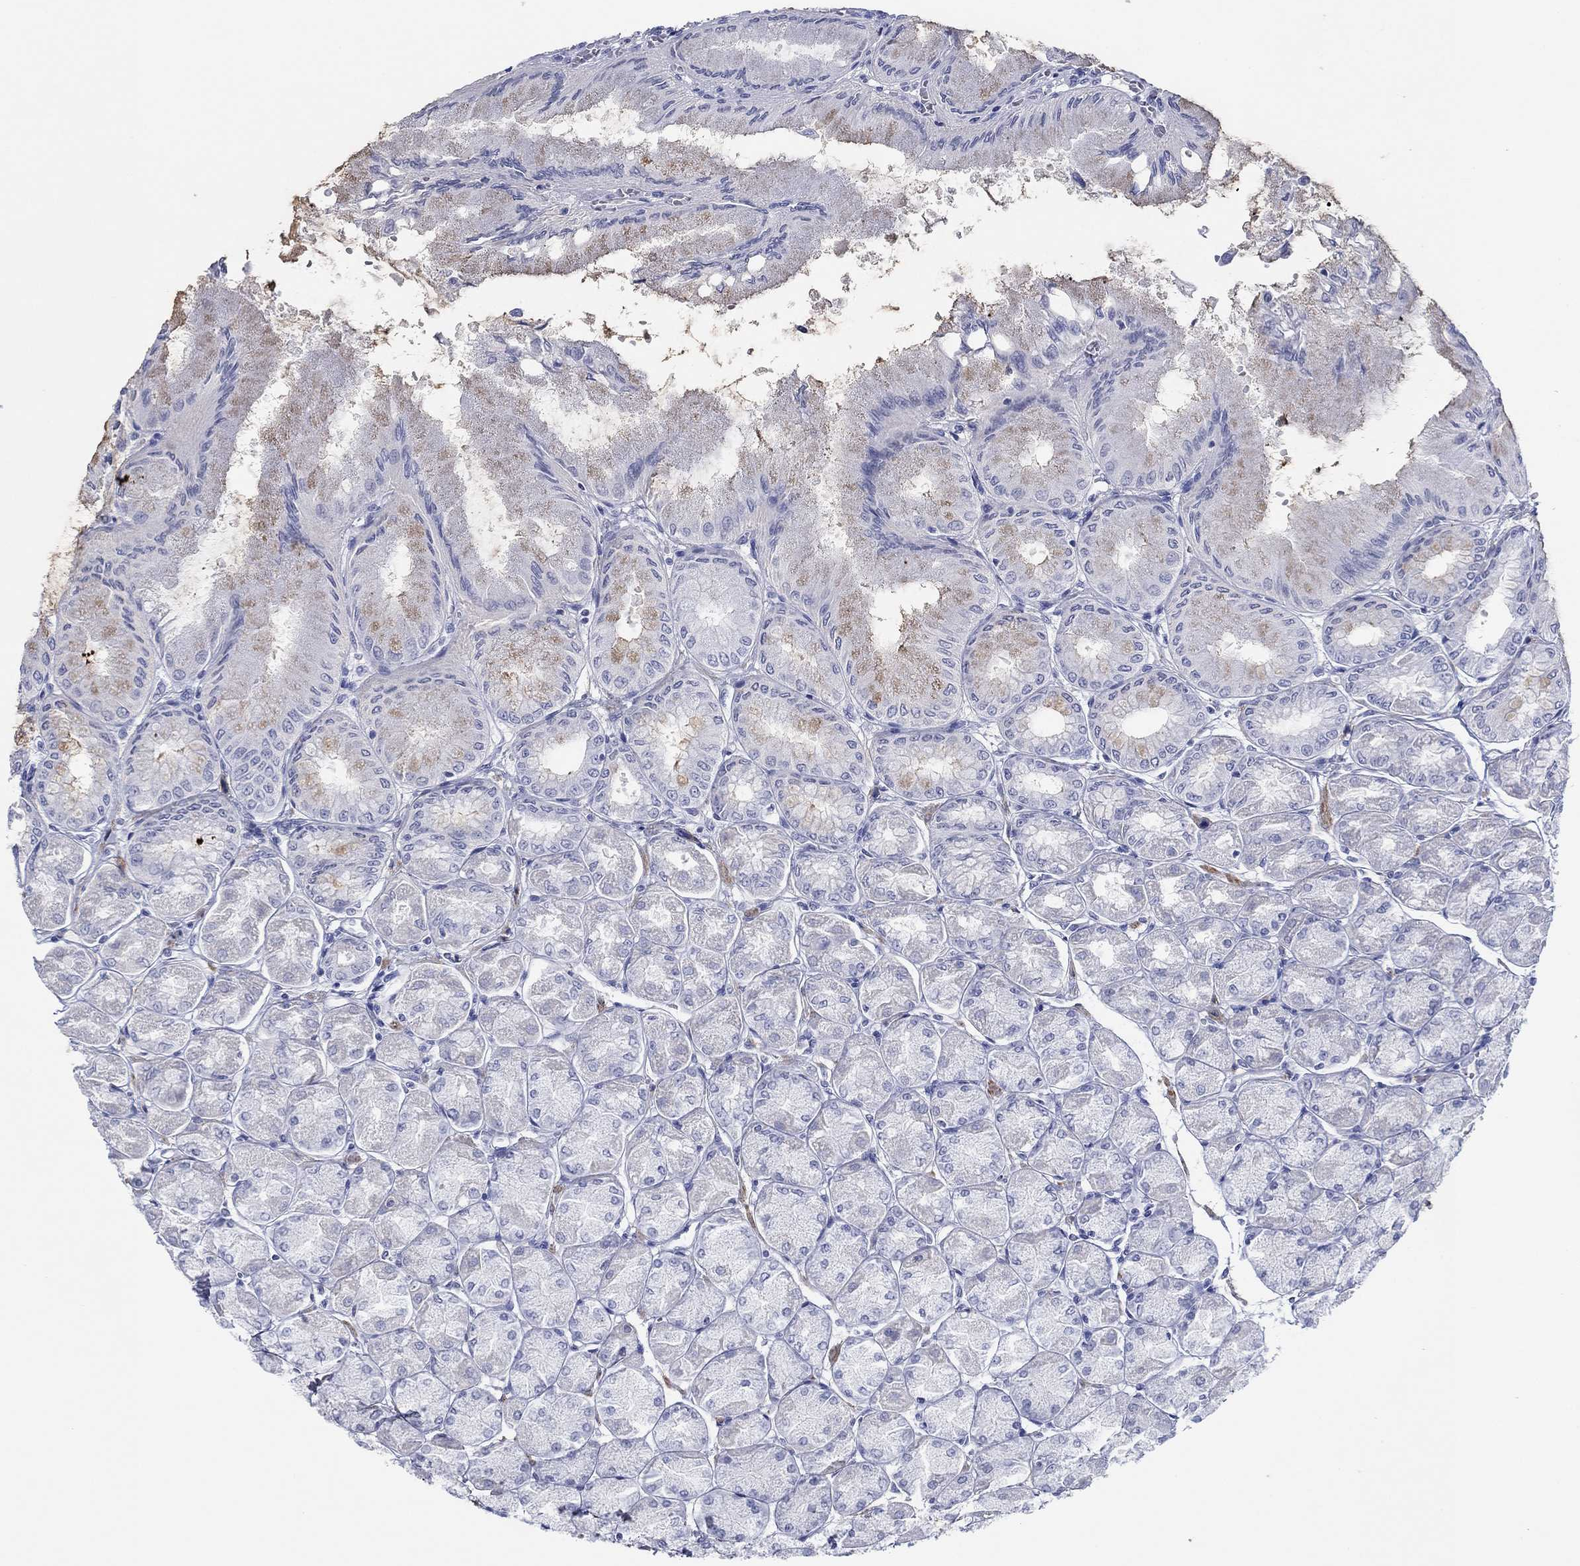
{"staining": {"intensity": "weak", "quantity": "<25%", "location": "cytoplasmic/membranous"}, "tissue": "stomach", "cell_type": "Glandular cells", "image_type": "normal", "snomed": [{"axis": "morphology", "description": "Normal tissue, NOS"}, {"axis": "topography", "description": "Stomach, upper"}], "caption": "DAB (3,3'-diaminobenzidine) immunohistochemical staining of benign human stomach reveals no significant positivity in glandular cells. (DAB (3,3'-diaminobenzidine) immunohistochemistry, high magnification).", "gene": "PDYN", "patient": {"sex": "male", "age": 60}}